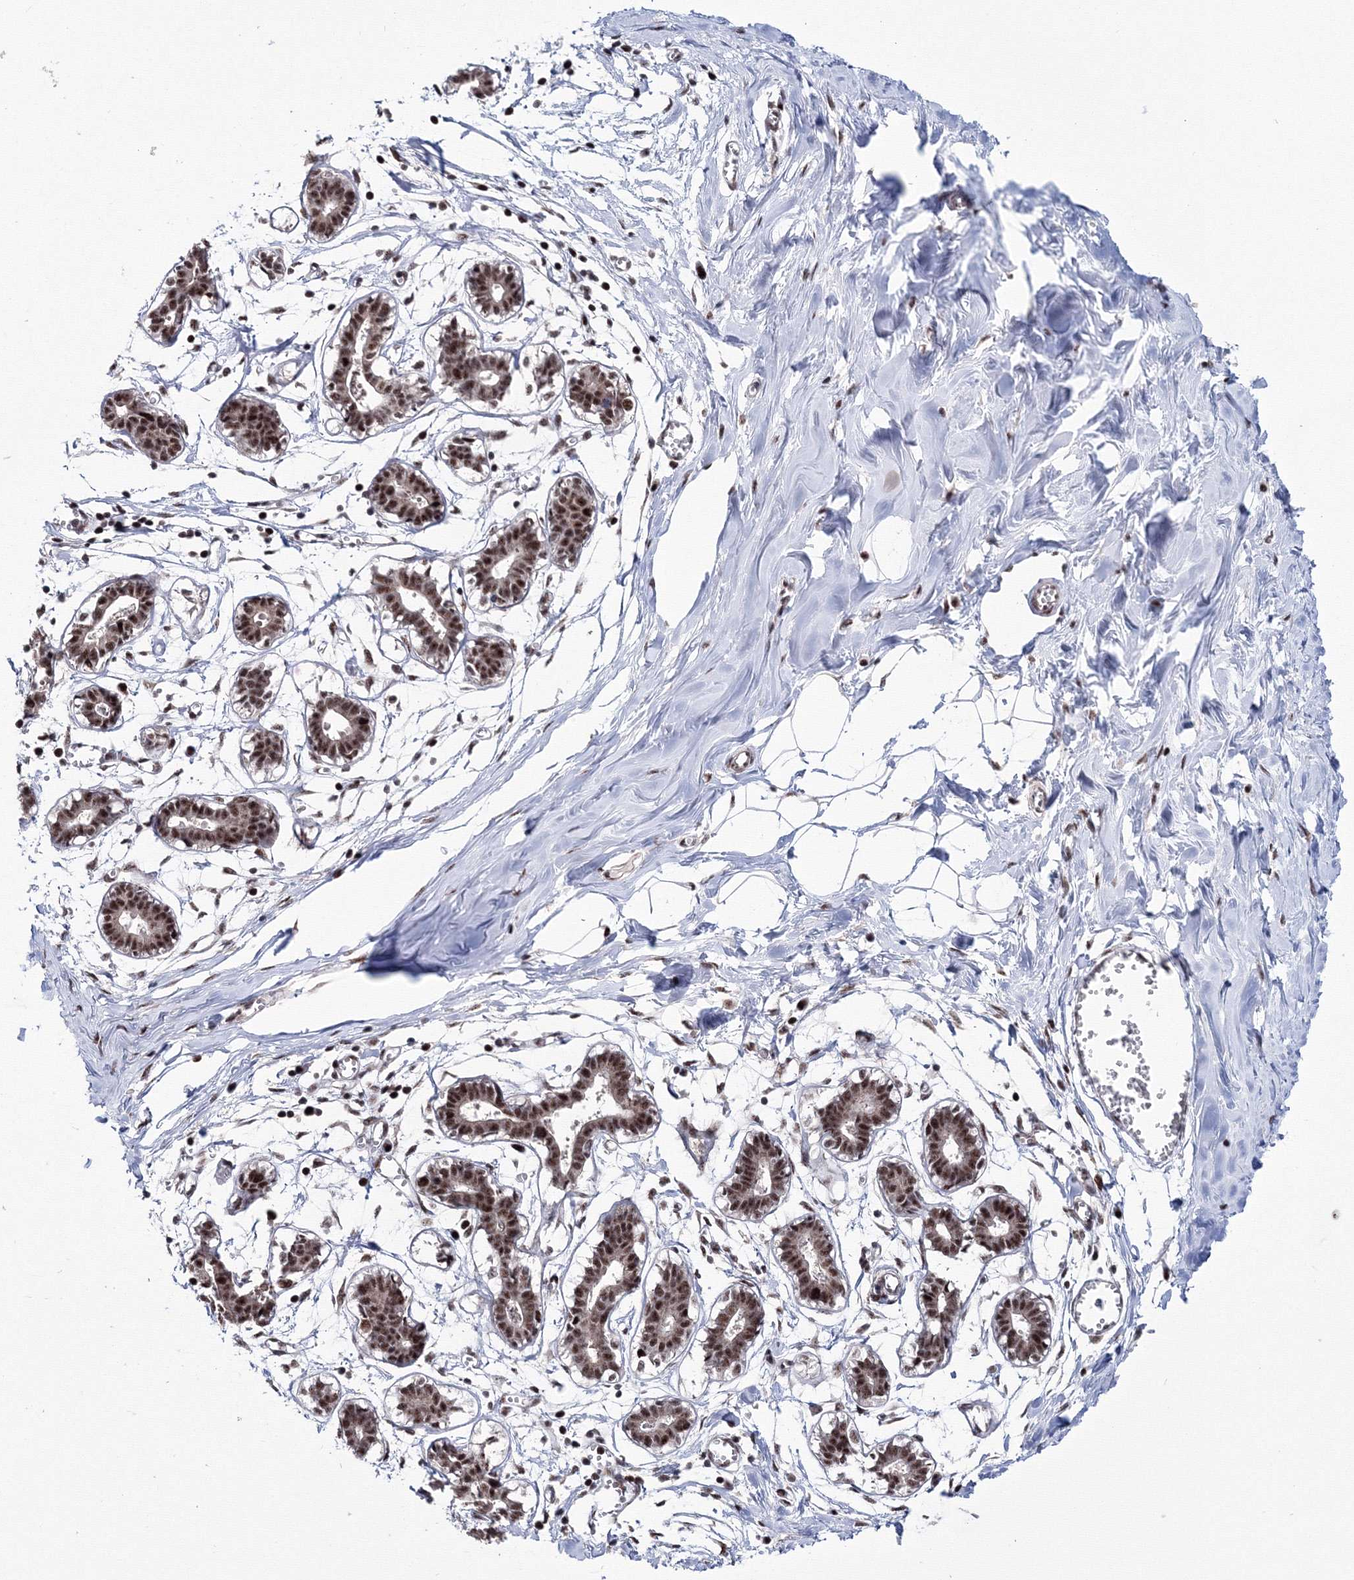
{"staining": {"intensity": "strong", "quantity": ">75%", "location": "nuclear"}, "tissue": "breast", "cell_type": "Adipocytes", "image_type": "normal", "snomed": [{"axis": "morphology", "description": "Normal tissue, NOS"}, {"axis": "topography", "description": "Breast"}], "caption": "Protein expression analysis of benign breast demonstrates strong nuclear expression in about >75% of adipocytes.", "gene": "TATDN2", "patient": {"sex": "female", "age": 27}}